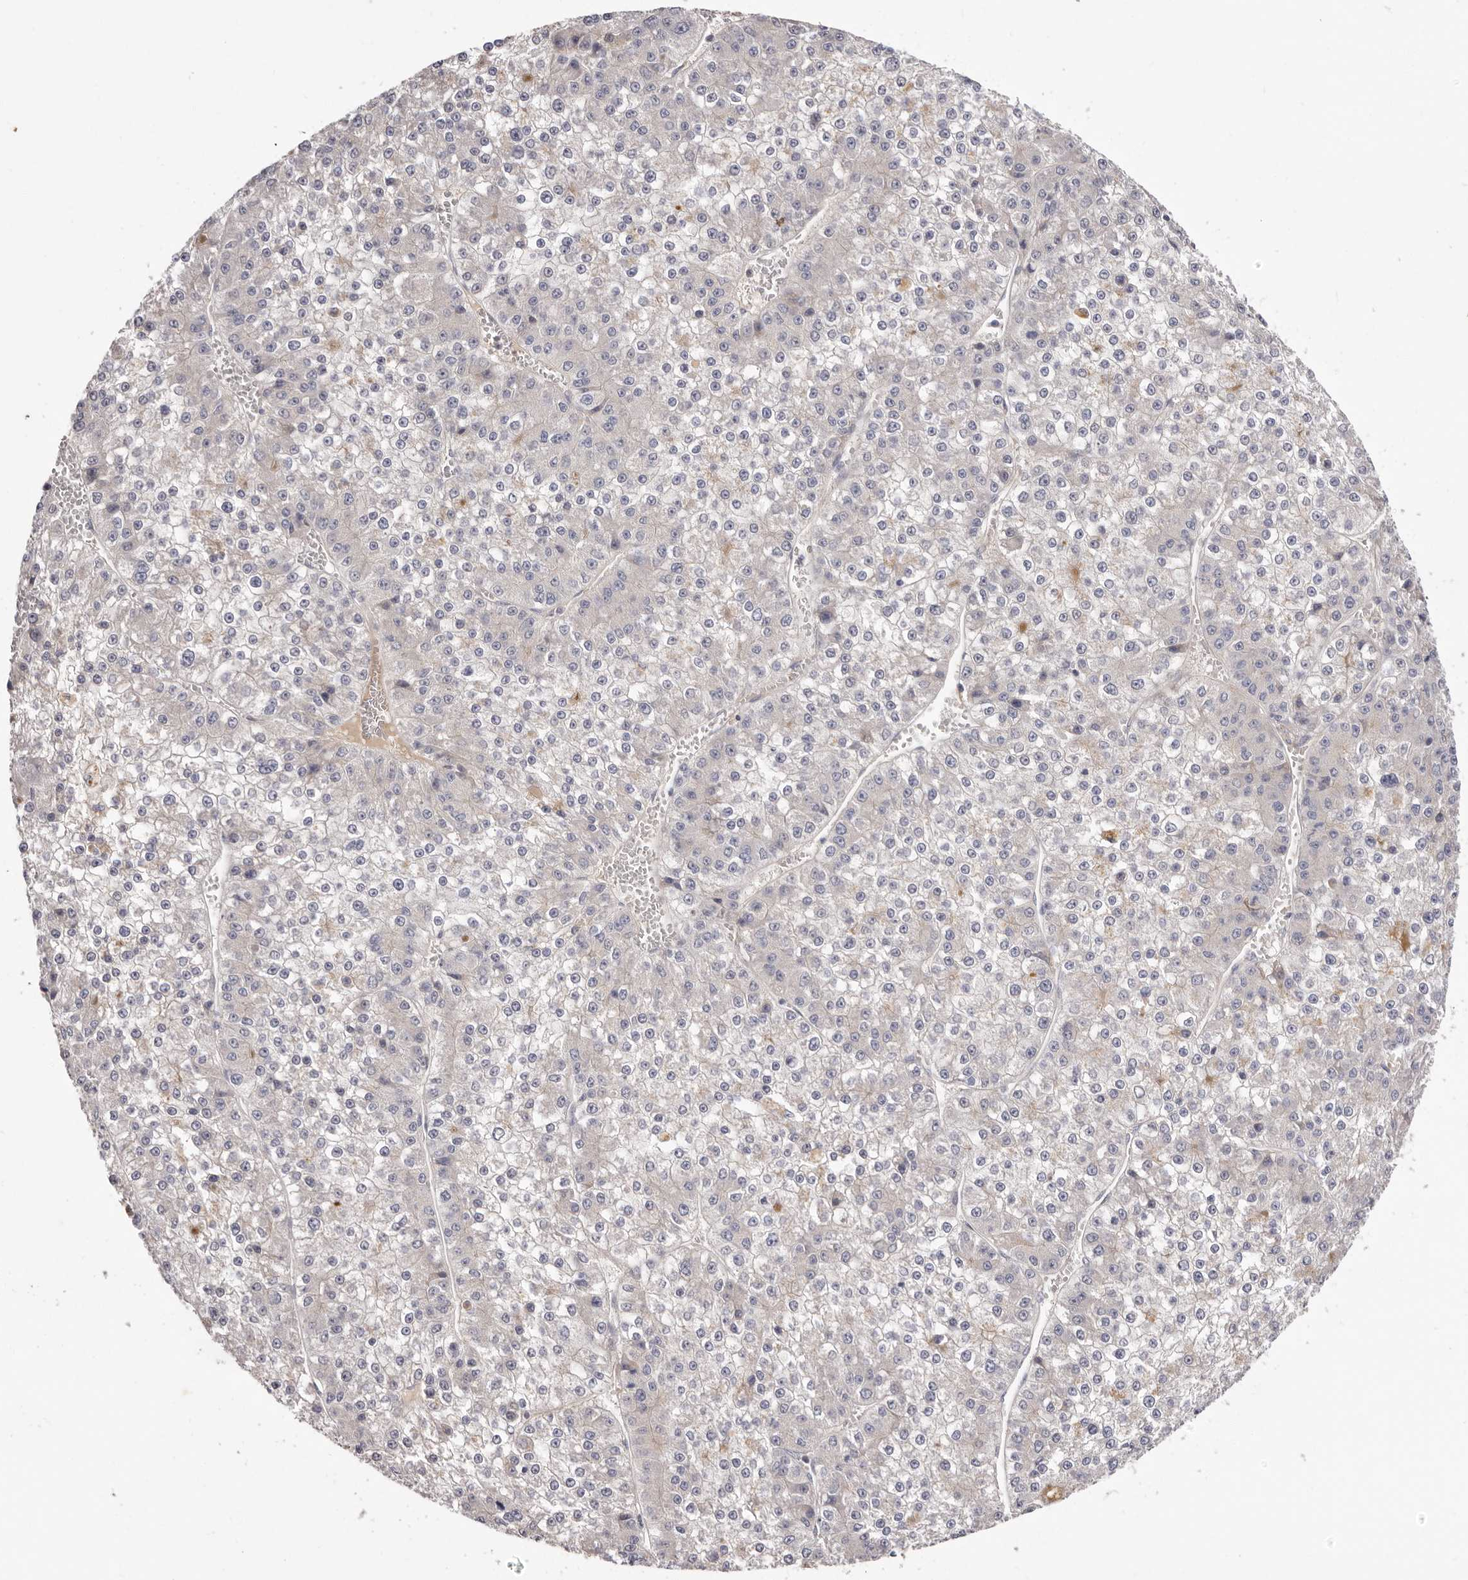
{"staining": {"intensity": "negative", "quantity": "none", "location": "none"}, "tissue": "liver cancer", "cell_type": "Tumor cells", "image_type": "cancer", "snomed": [{"axis": "morphology", "description": "Carcinoma, Hepatocellular, NOS"}, {"axis": "topography", "description": "Liver"}], "caption": "Protein analysis of liver cancer reveals no significant expression in tumor cells.", "gene": "STK16", "patient": {"sex": "female", "age": 73}}